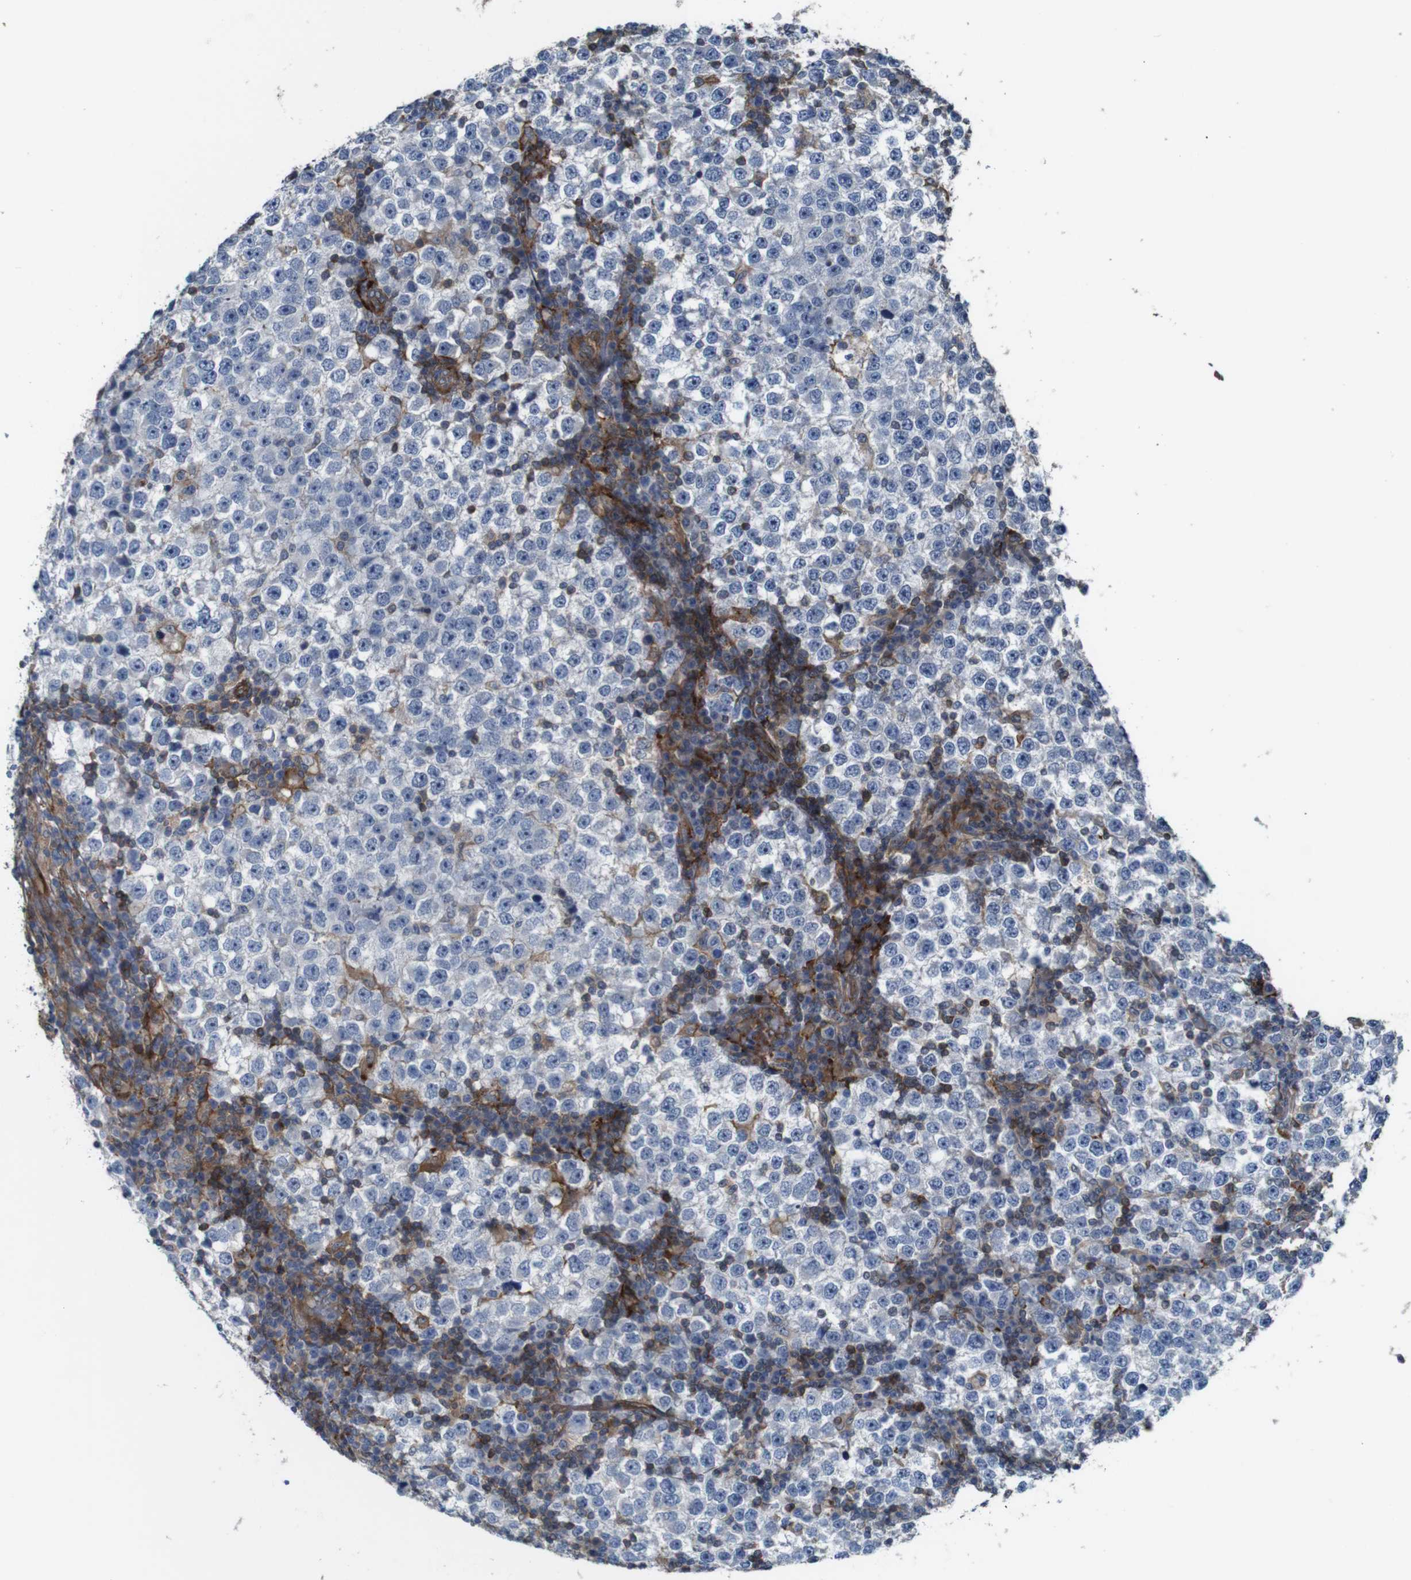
{"staining": {"intensity": "negative", "quantity": "none", "location": "none"}, "tissue": "testis cancer", "cell_type": "Tumor cells", "image_type": "cancer", "snomed": [{"axis": "morphology", "description": "Seminoma, NOS"}, {"axis": "topography", "description": "Testis"}], "caption": "The histopathology image reveals no staining of tumor cells in testis cancer. (Stains: DAB (3,3'-diaminobenzidine) immunohistochemistry (IHC) with hematoxylin counter stain, Microscopy: brightfield microscopy at high magnification).", "gene": "PCOLCE2", "patient": {"sex": "male", "age": 65}}